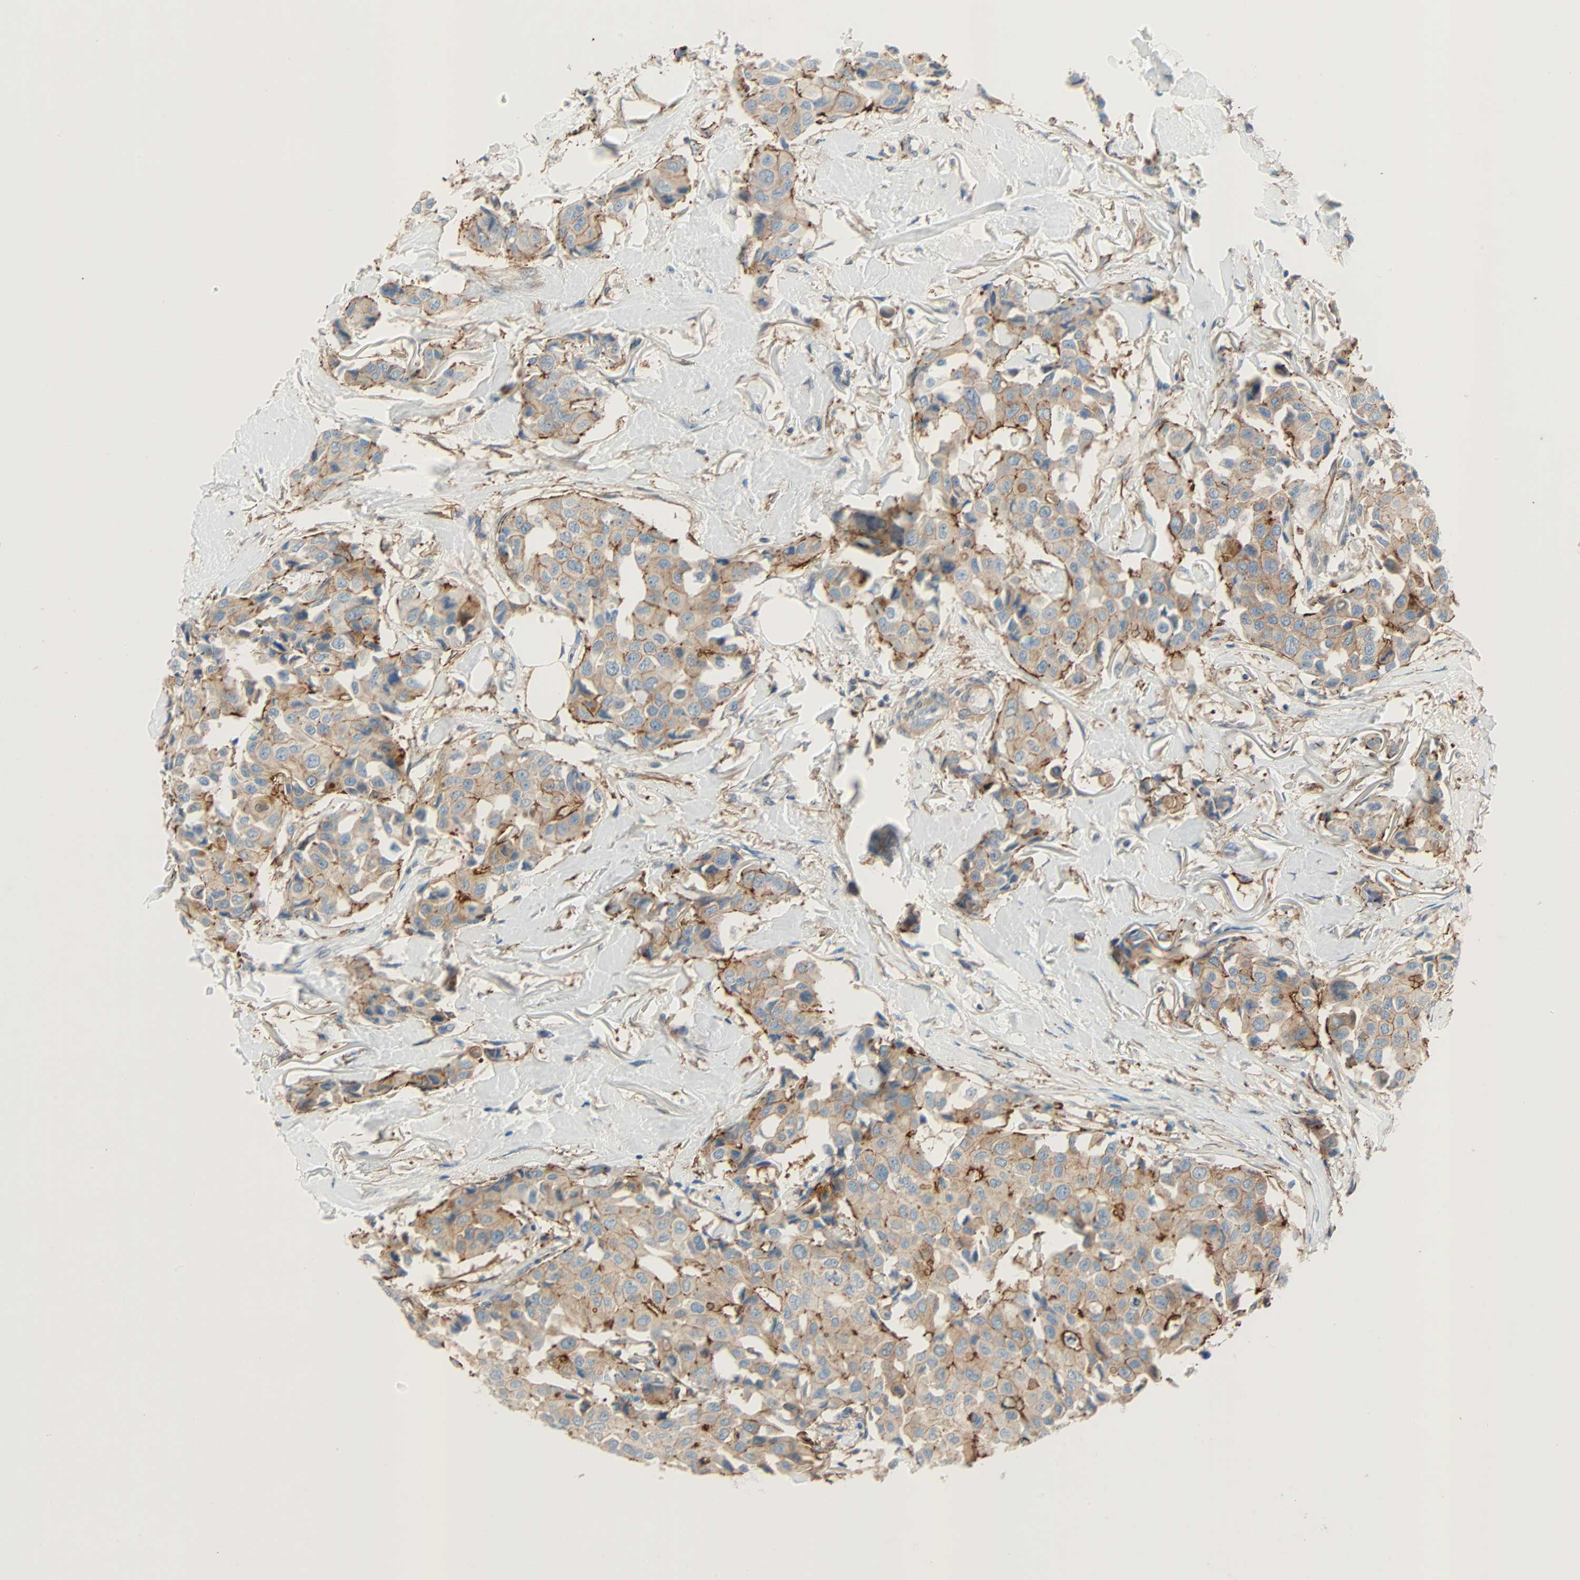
{"staining": {"intensity": "strong", "quantity": ">75%", "location": "cytoplasmic/membranous"}, "tissue": "breast cancer", "cell_type": "Tumor cells", "image_type": "cancer", "snomed": [{"axis": "morphology", "description": "Duct carcinoma"}, {"axis": "topography", "description": "Breast"}], "caption": "The micrograph exhibits immunohistochemical staining of breast cancer. There is strong cytoplasmic/membranous staining is seen in about >75% of tumor cells. (DAB (3,3'-diaminobenzidine) IHC with brightfield microscopy, high magnification).", "gene": "TNFRSF12A", "patient": {"sex": "female", "age": 80}}